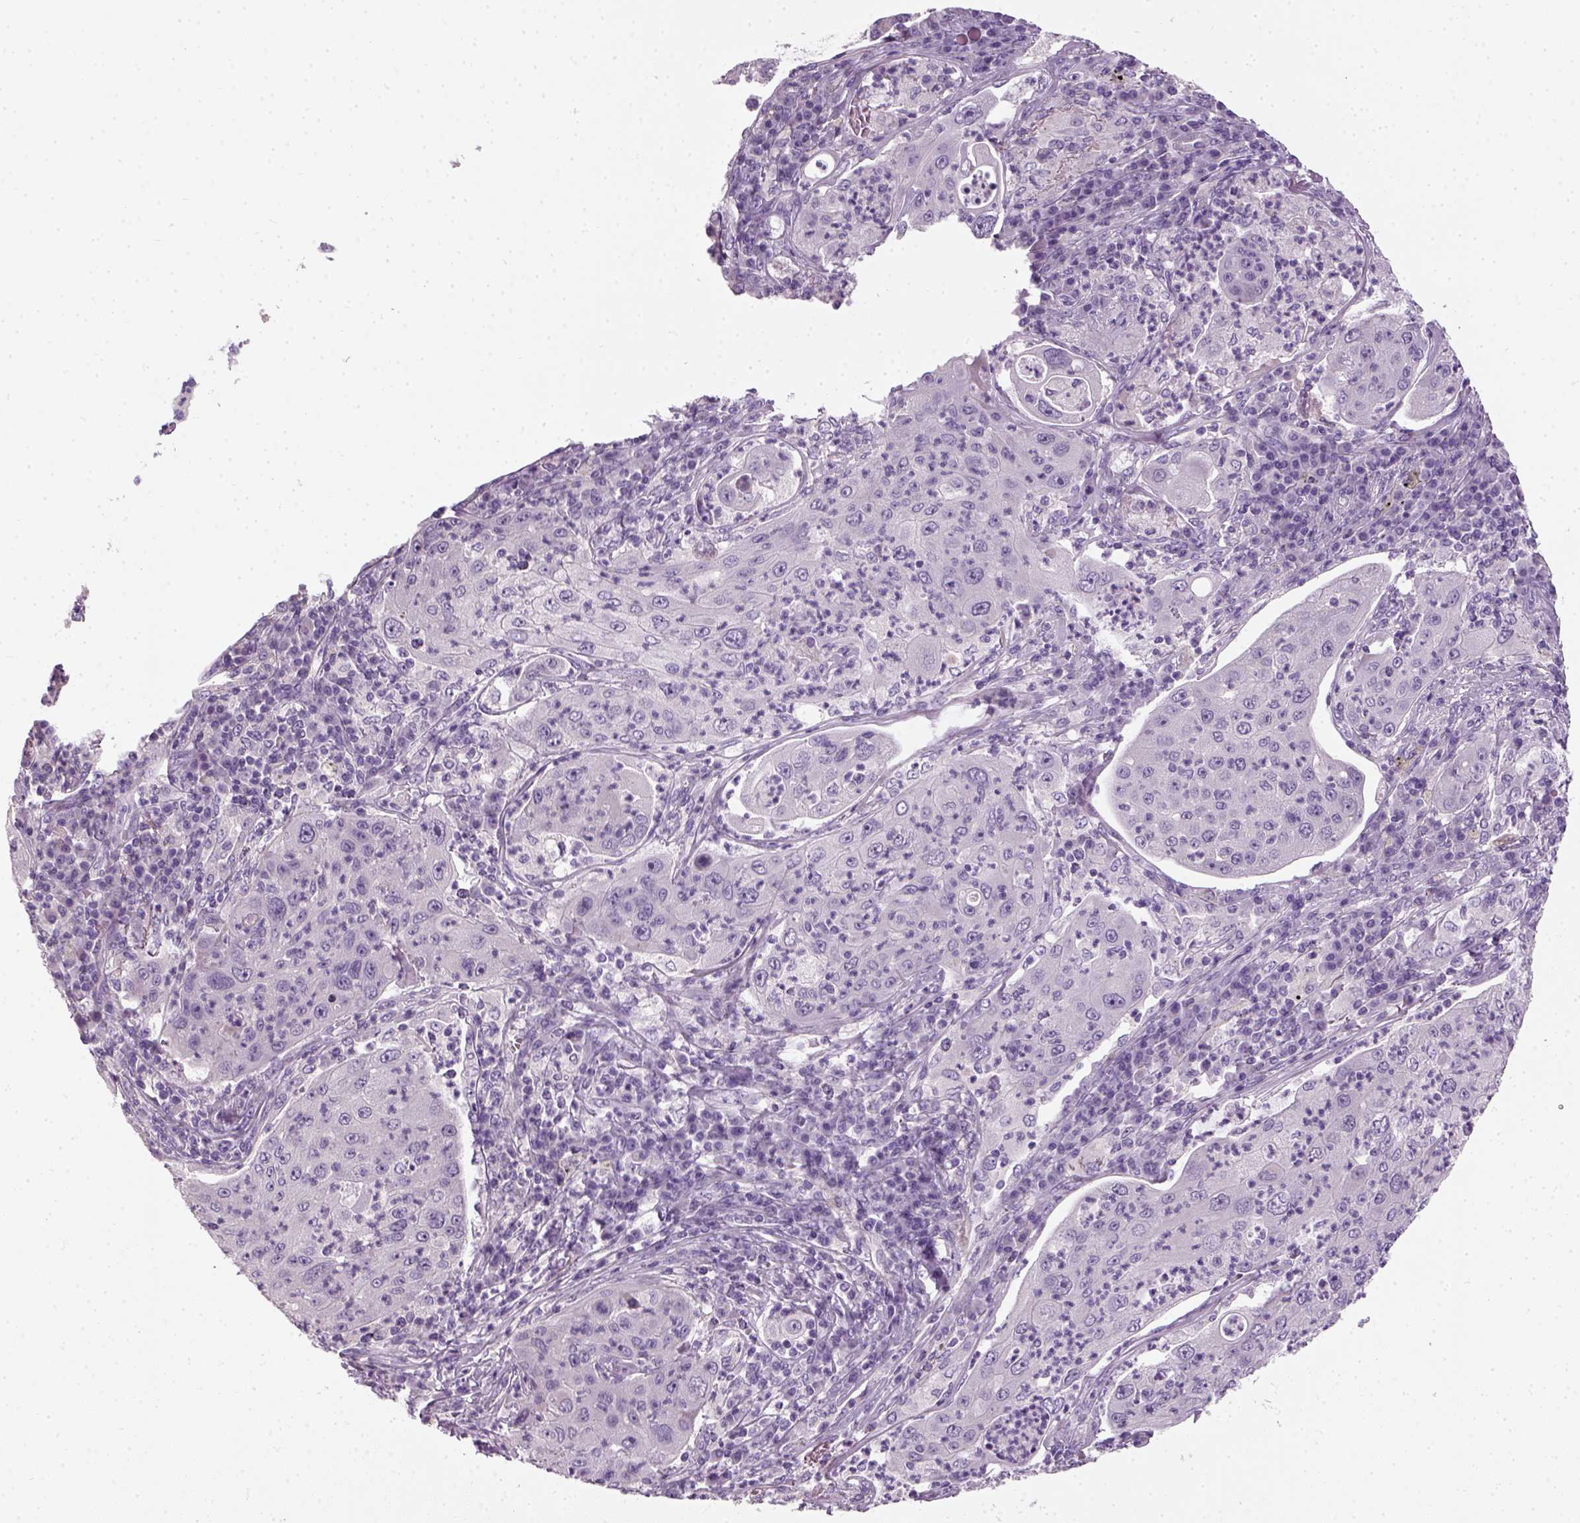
{"staining": {"intensity": "negative", "quantity": "none", "location": "none"}, "tissue": "lung cancer", "cell_type": "Tumor cells", "image_type": "cancer", "snomed": [{"axis": "morphology", "description": "Squamous cell carcinoma, NOS"}, {"axis": "topography", "description": "Lung"}], "caption": "A high-resolution image shows IHC staining of lung squamous cell carcinoma, which demonstrates no significant expression in tumor cells.", "gene": "ELOVL3", "patient": {"sex": "female", "age": 59}}